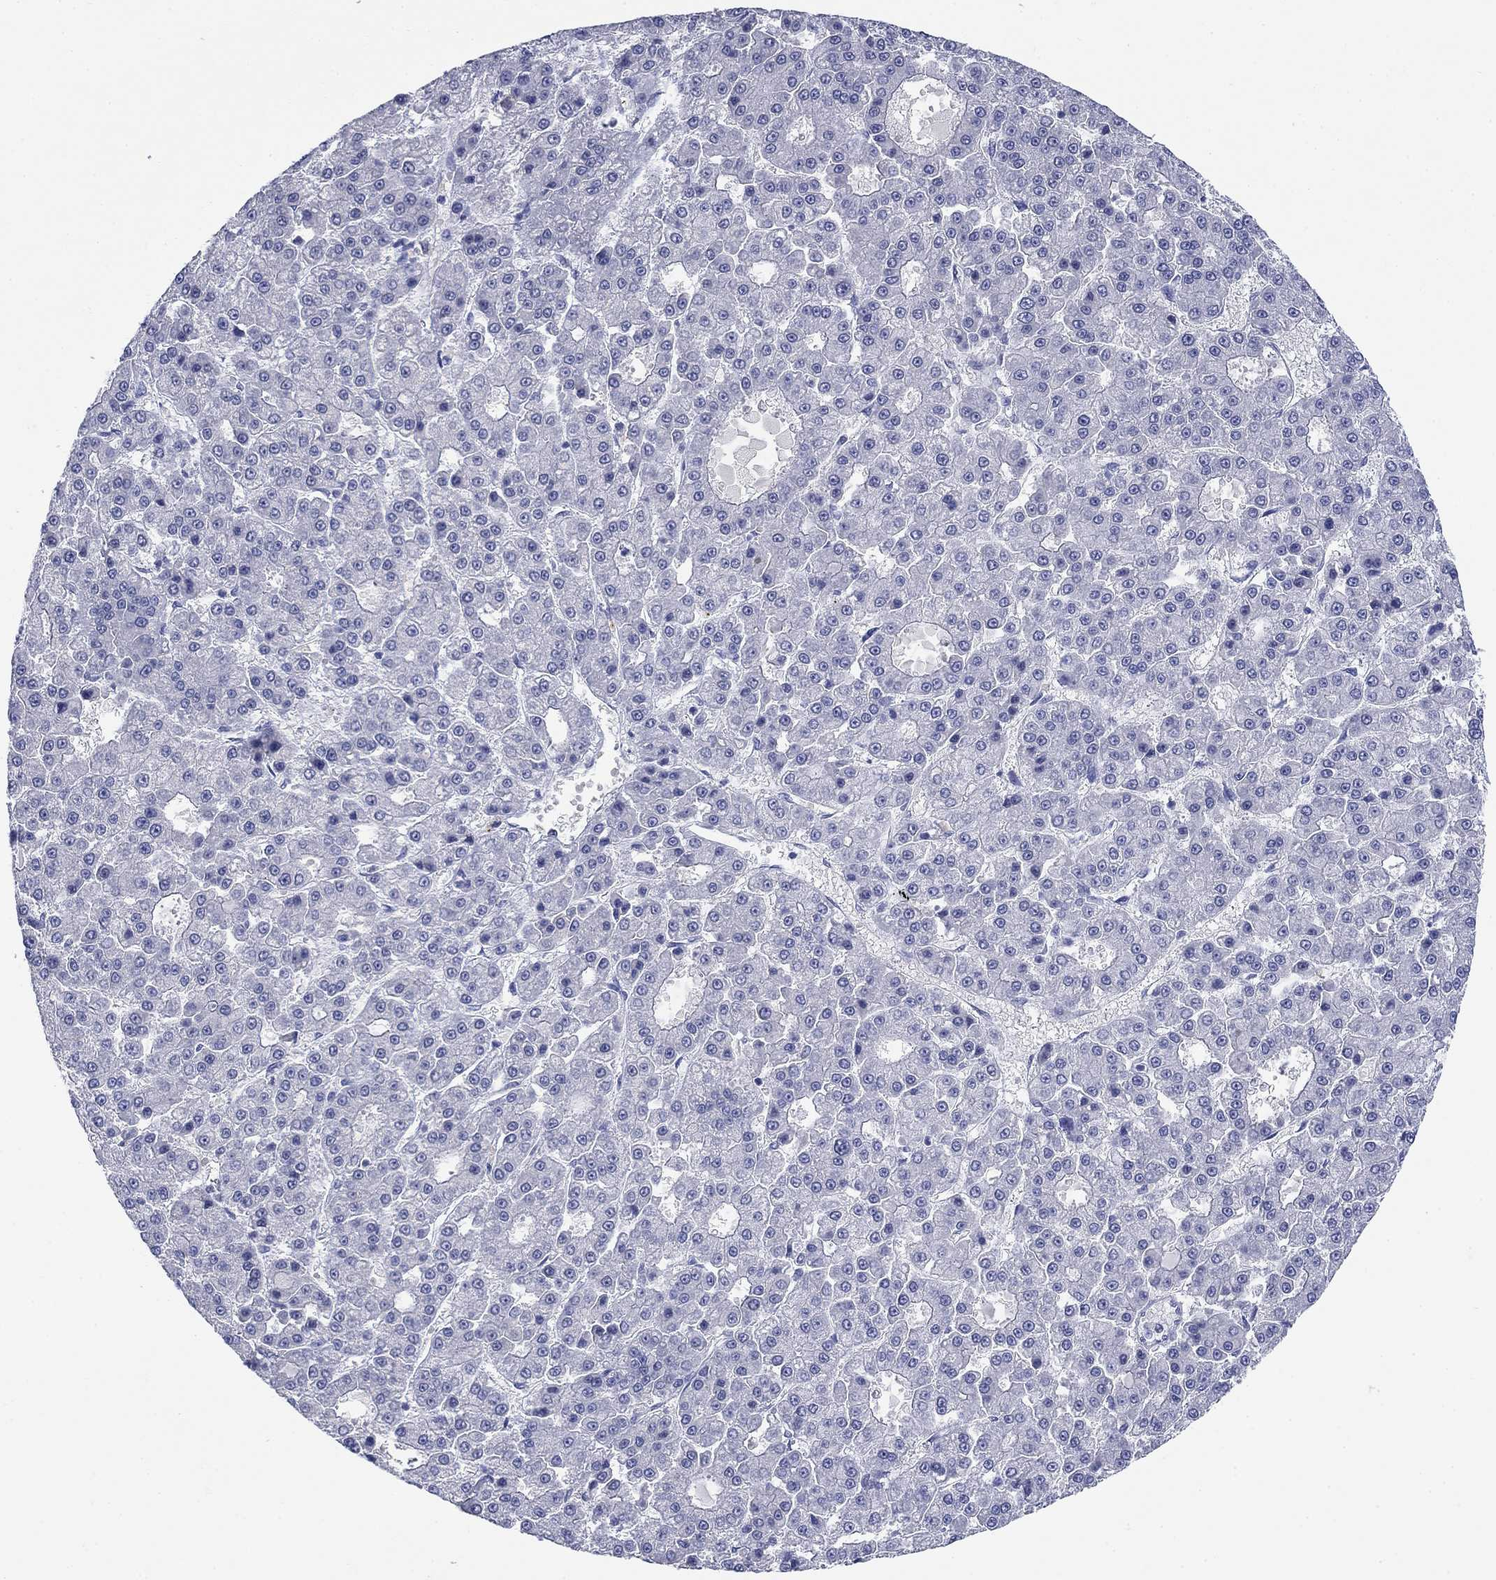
{"staining": {"intensity": "negative", "quantity": "none", "location": "none"}, "tissue": "liver cancer", "cell_type": "Tumor cells", "image_type": "cancer", "snomed": [{"axis": "morphology", "description": "Carcinoma, Hepatocellular, NOS"}, {"axis": "topography", "description": "Liver"}], "caption": "A histopathology image of hepatocellular carcinoma (liver) stained for a protein reveals no brown staining in tumor cells. (DAB immunohistochemistry (IHC) with hematoxylin counter stain).", "gene": "PTPRZ1", "patient": {"sex": "male", "age": 70}}